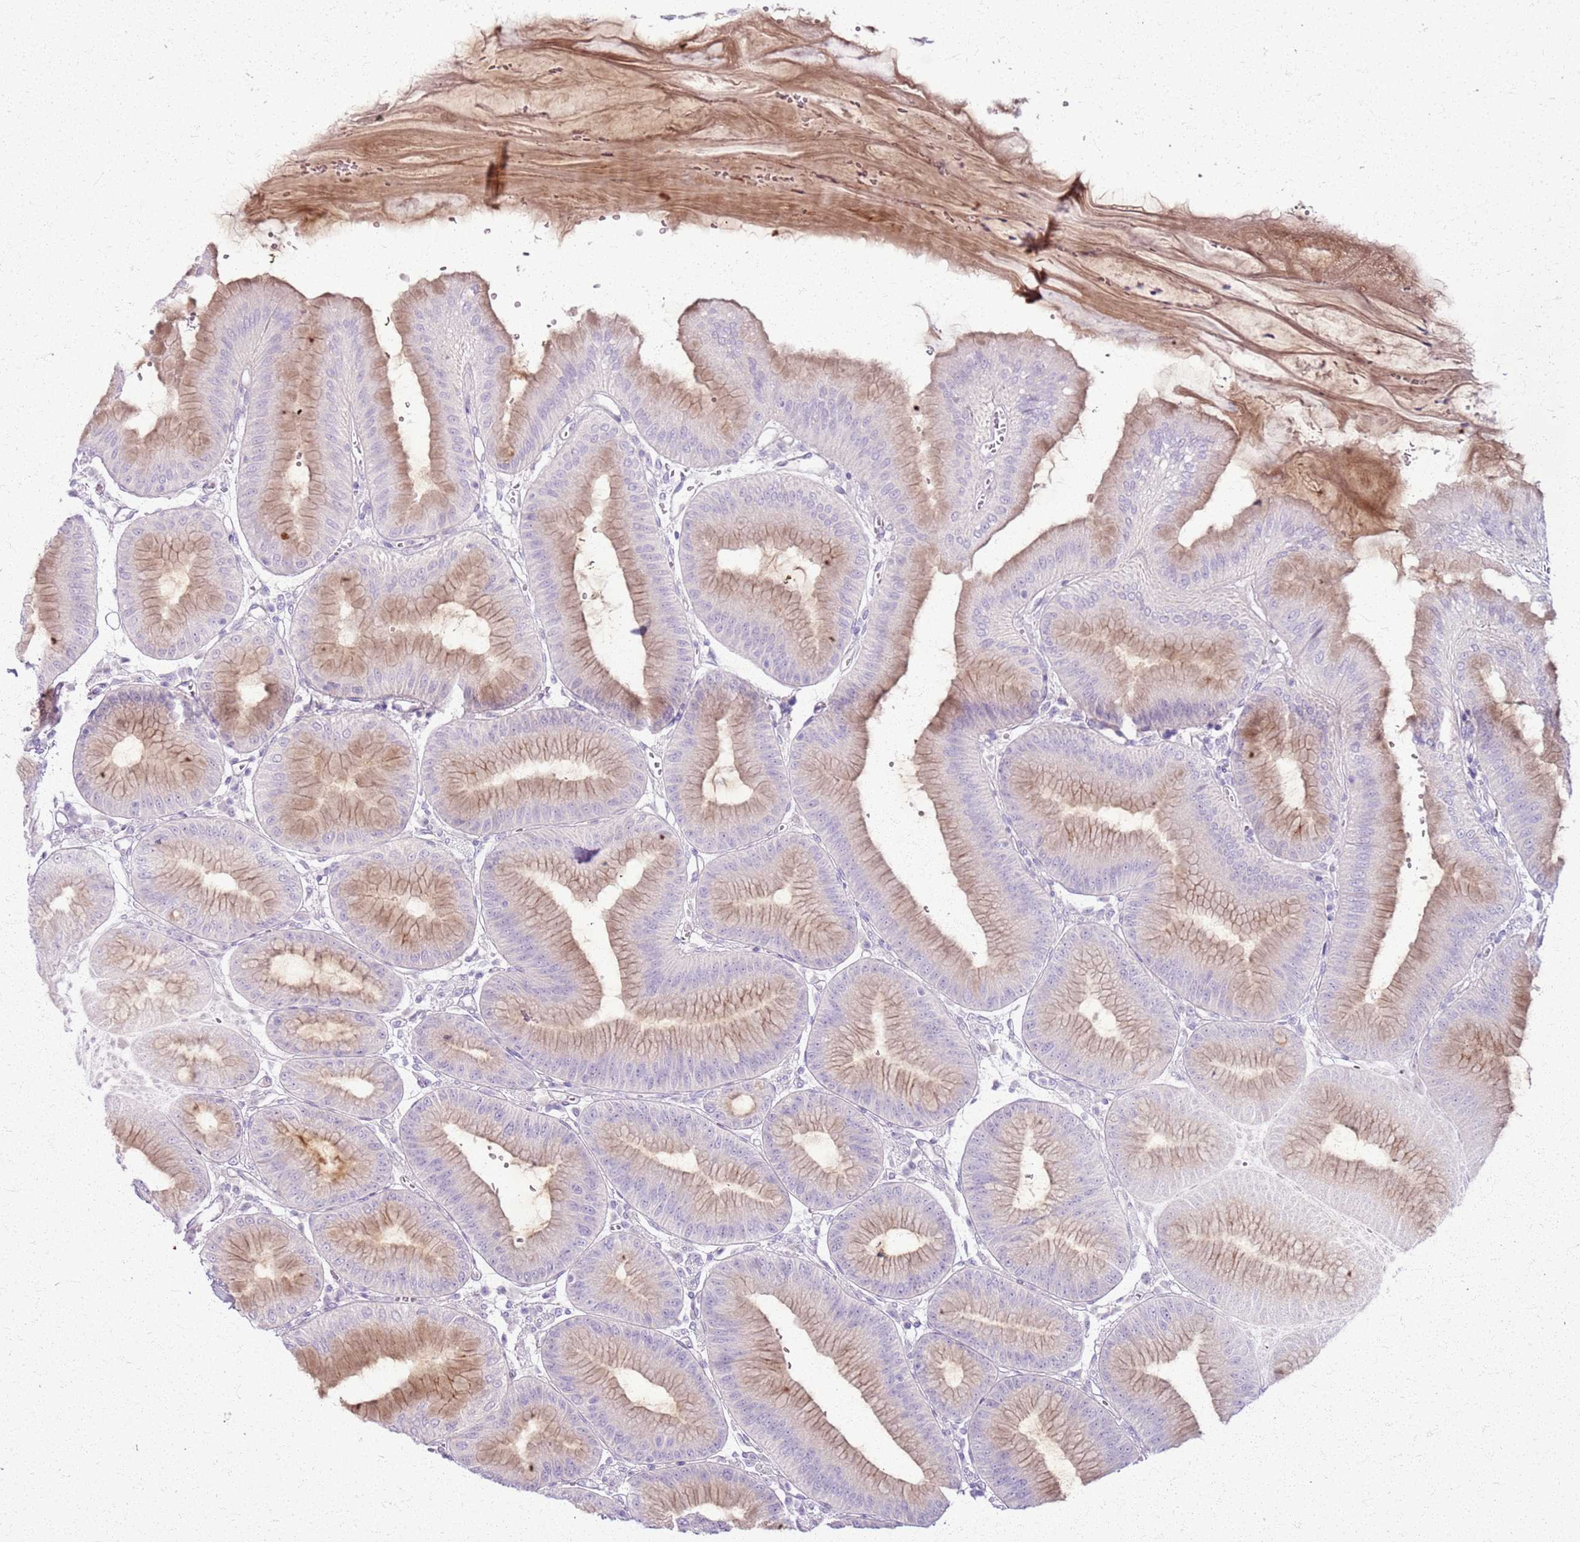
{"staining": {"intensity": "weak", "quantity": "25%-75%", "location": "cytoplasmic/membranous"}, "tissue": "stomach", "cell_type": "Glandular cells", "image_type": "normal", "snomed": [{"axis": "morphology", "description": "Normal tissue, NOS"}, {"axis": "topography", "description": "Stomach, lower"}], "caption": "The image demonstrates staining of normal stomach, revealing weak cytoplasmic/membranous protein expression (brown color) within glandular cells.", "gene": "CSRP3", "patient": {"sex": "male", "age": 71}}